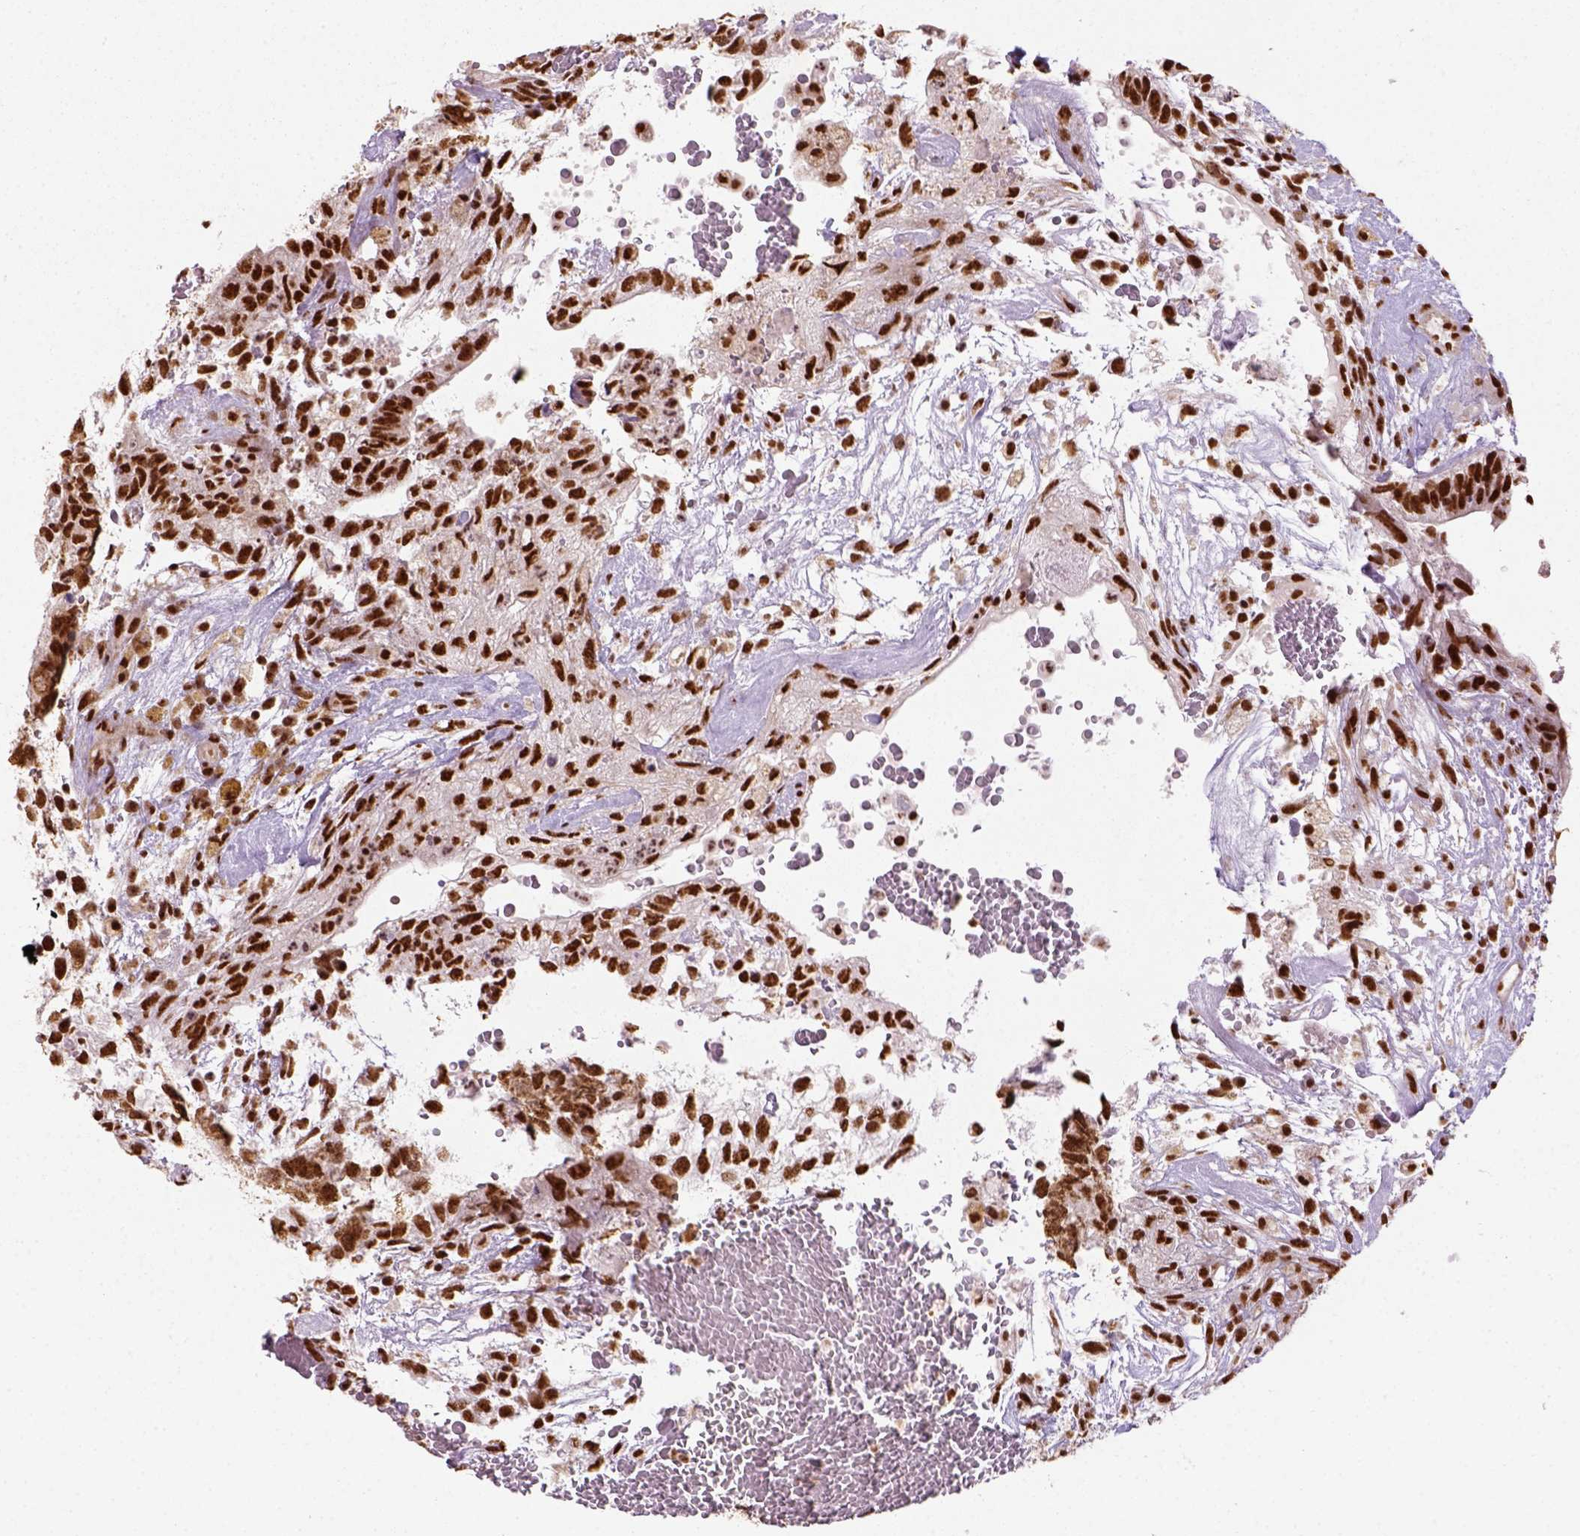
{"staining": {"intensity": "strong", "quantity": ">75%", "location": "nuclear"}, "tissue": "testis cancer", "cell_type": "Tumor cells", "image_type": "cancer", "snomed": [{"axis": "morphology", "description": "Normal tissue, NOS"}, {"axis": "morphology", "description": "Carcinoma, Embryonal, NOS"}, {"axis": "topography", "description": "Testis"}], "caption": "IHC of human testis embryonal carcinoma exhibits high levels of strong nuclear expression in approximately >75% of tumor cells. (DAB (3,3'-diaminobenzidine) IHC, brown staining for protein, blue staining for nuclei).", "gene": "CCAR1", "patient": {"sex": "male", "age": 32}}